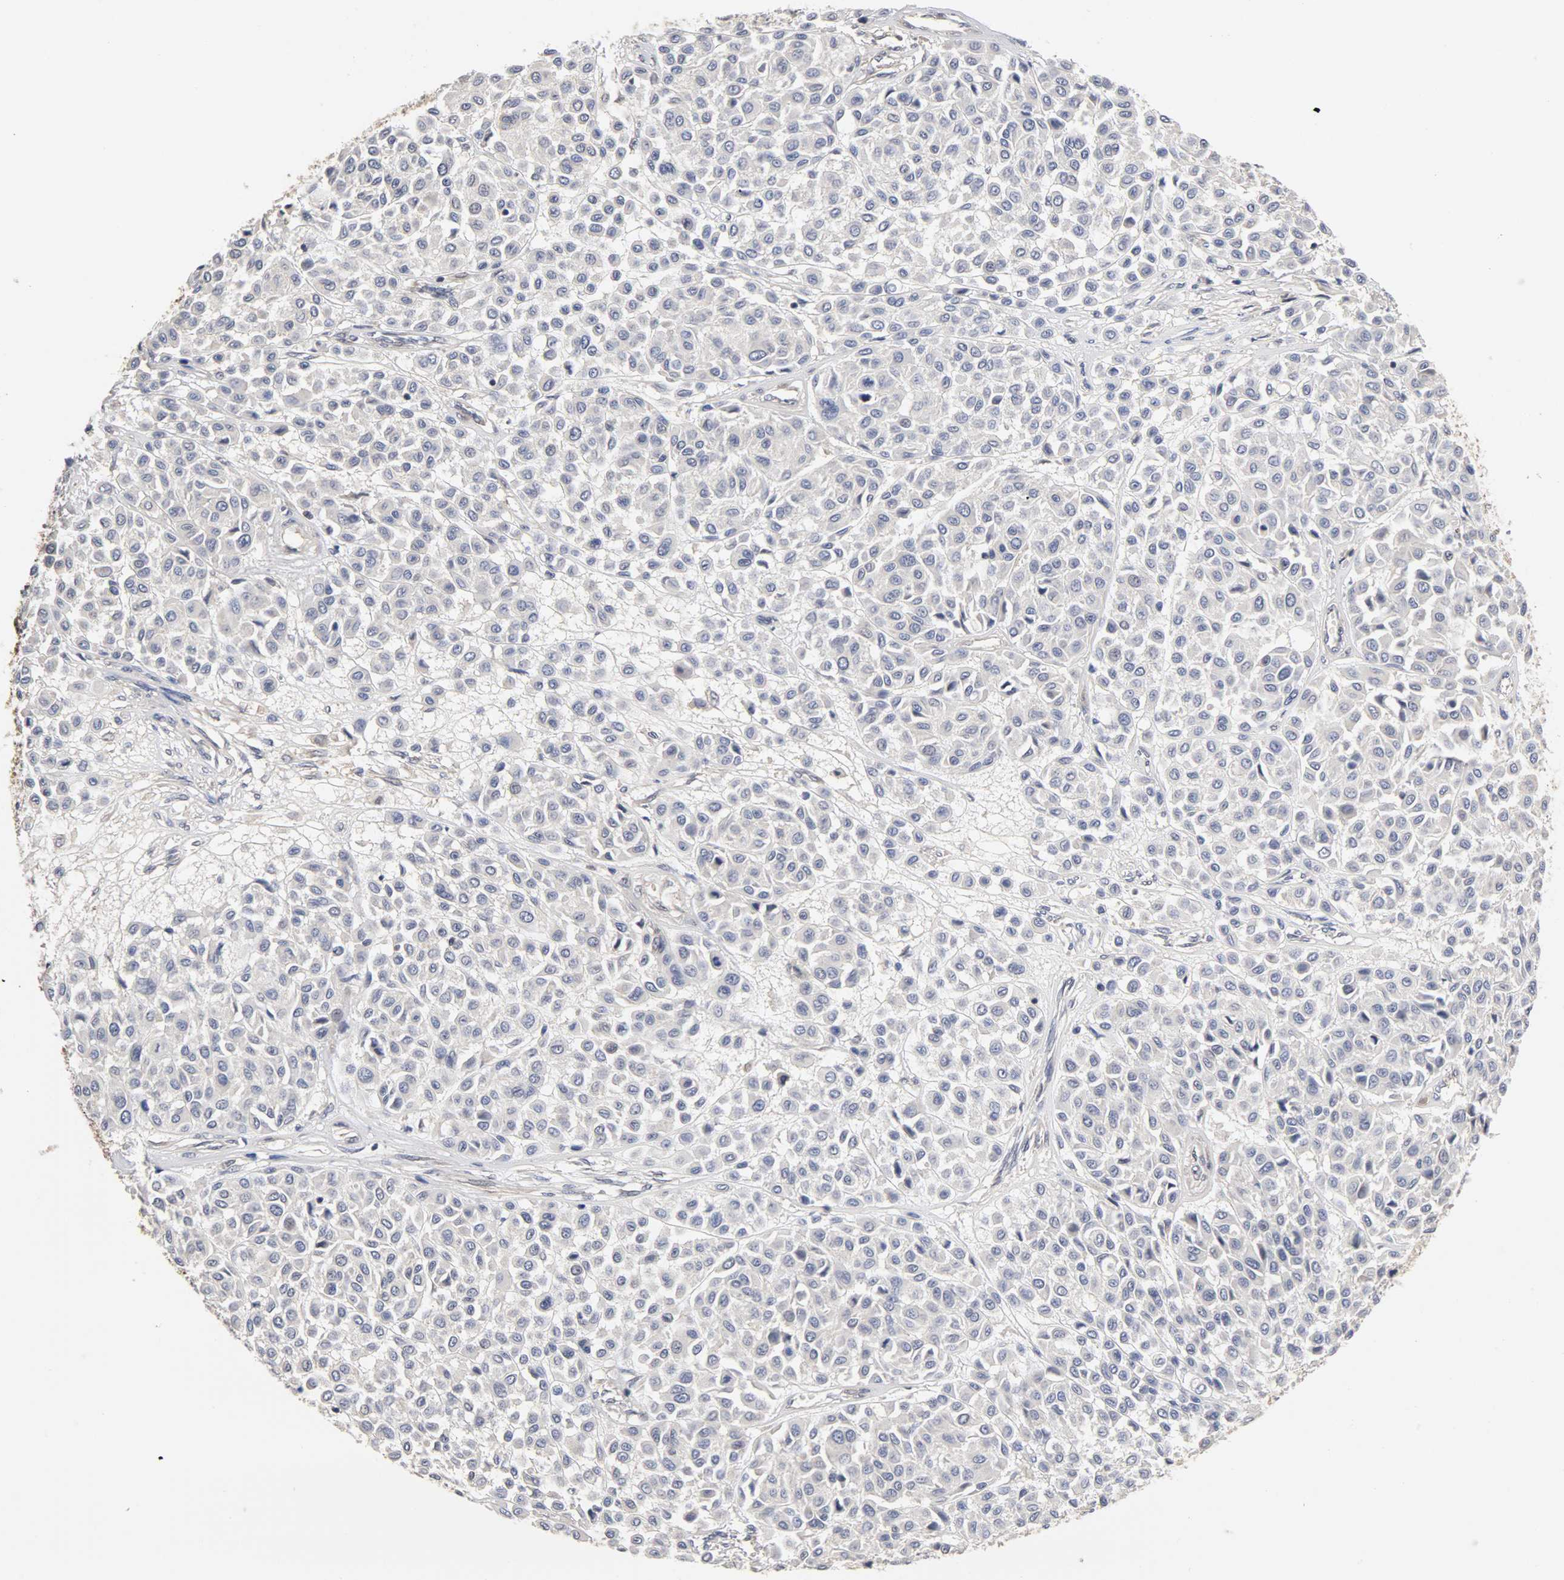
{"staining": {"intensity": "negative", "quantity": "none", "location": "none"}, "tissue": "melanoma", "cell_type": "Tumor cells", "image_type": "cancer", "snomed": [{"axis": "morphology", "description": "Malignant melanoma, Metastatic site"}, {"axis": "topography", "description": "Soft tissue"}], "caption": "Immunohistochemistry photomicrograph of melanoma stained for a protein (brown), which shows no positivity in tumor cells. (DAB immunohistochemistry (IHC) with hematoxylin counter stain).", "gene": "UBE2M", "patient": {"sex": "male", "age": 41}}